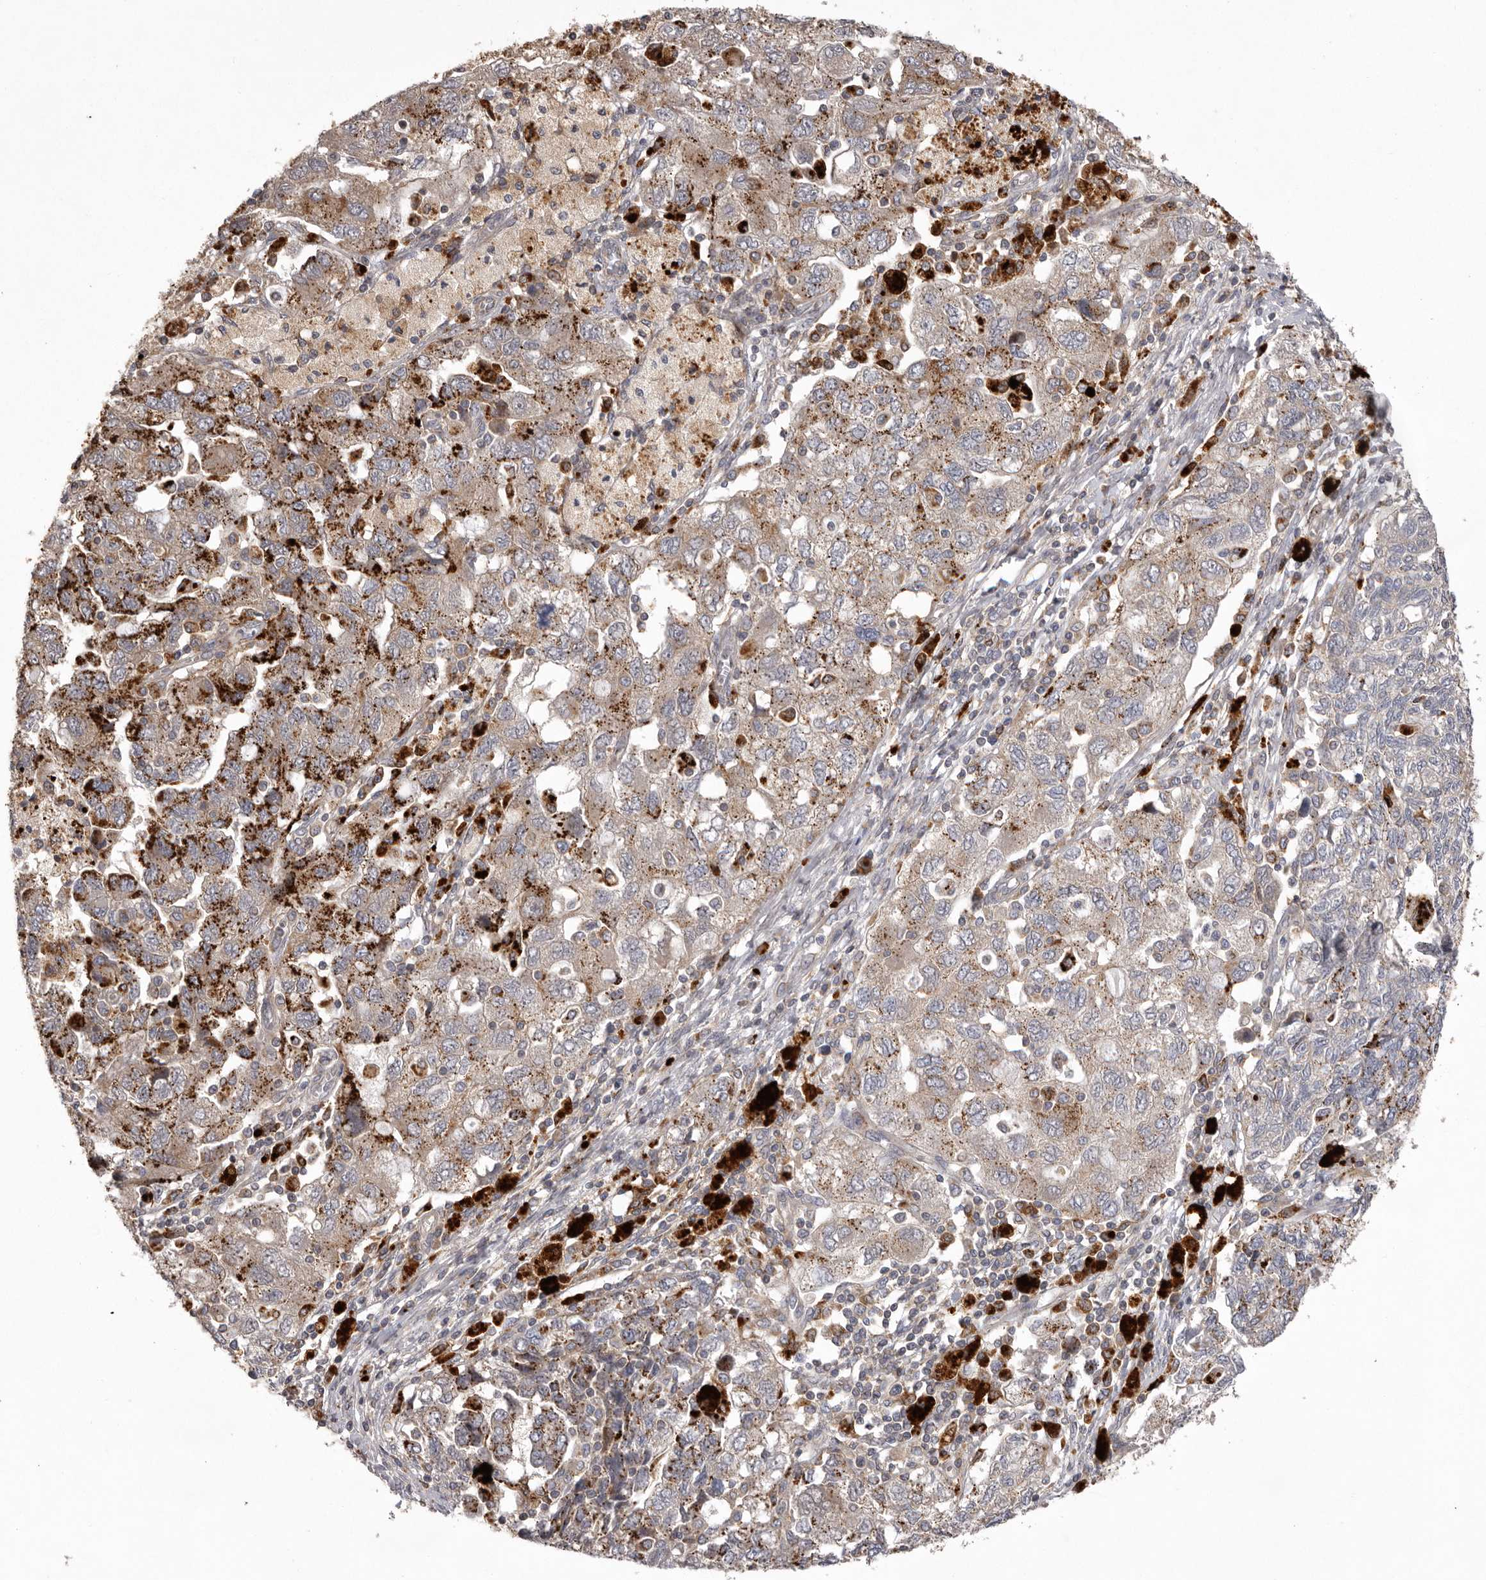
{"staining": {"intensity": "moderate", "quantity": ">75%", "location": "cytoplasmic/membranous"}, "tissue": "ovarian cancer", "cell_type": "Tumor cells", "image_type": "cancer", "snomed": [{"axis": "morphology", "description": "Carcinoma, NOS"}, {"axis": "morphology", "description": "Cystadenocarcinoma, serous, NOS"}, {"axis": "topography", "description": "Ovary"}], "caption": "Protein positivity by immunohistochemistry (IHC) shows moderate cytoplasmic/membranous expression in about >75% of tumor cells in ovarian carcinoma. Ihc stains the protein of interest in brown and the nuclei are stained blue.", "gene": "WDR47", "patient": {"sex": "female", "age": 69}}